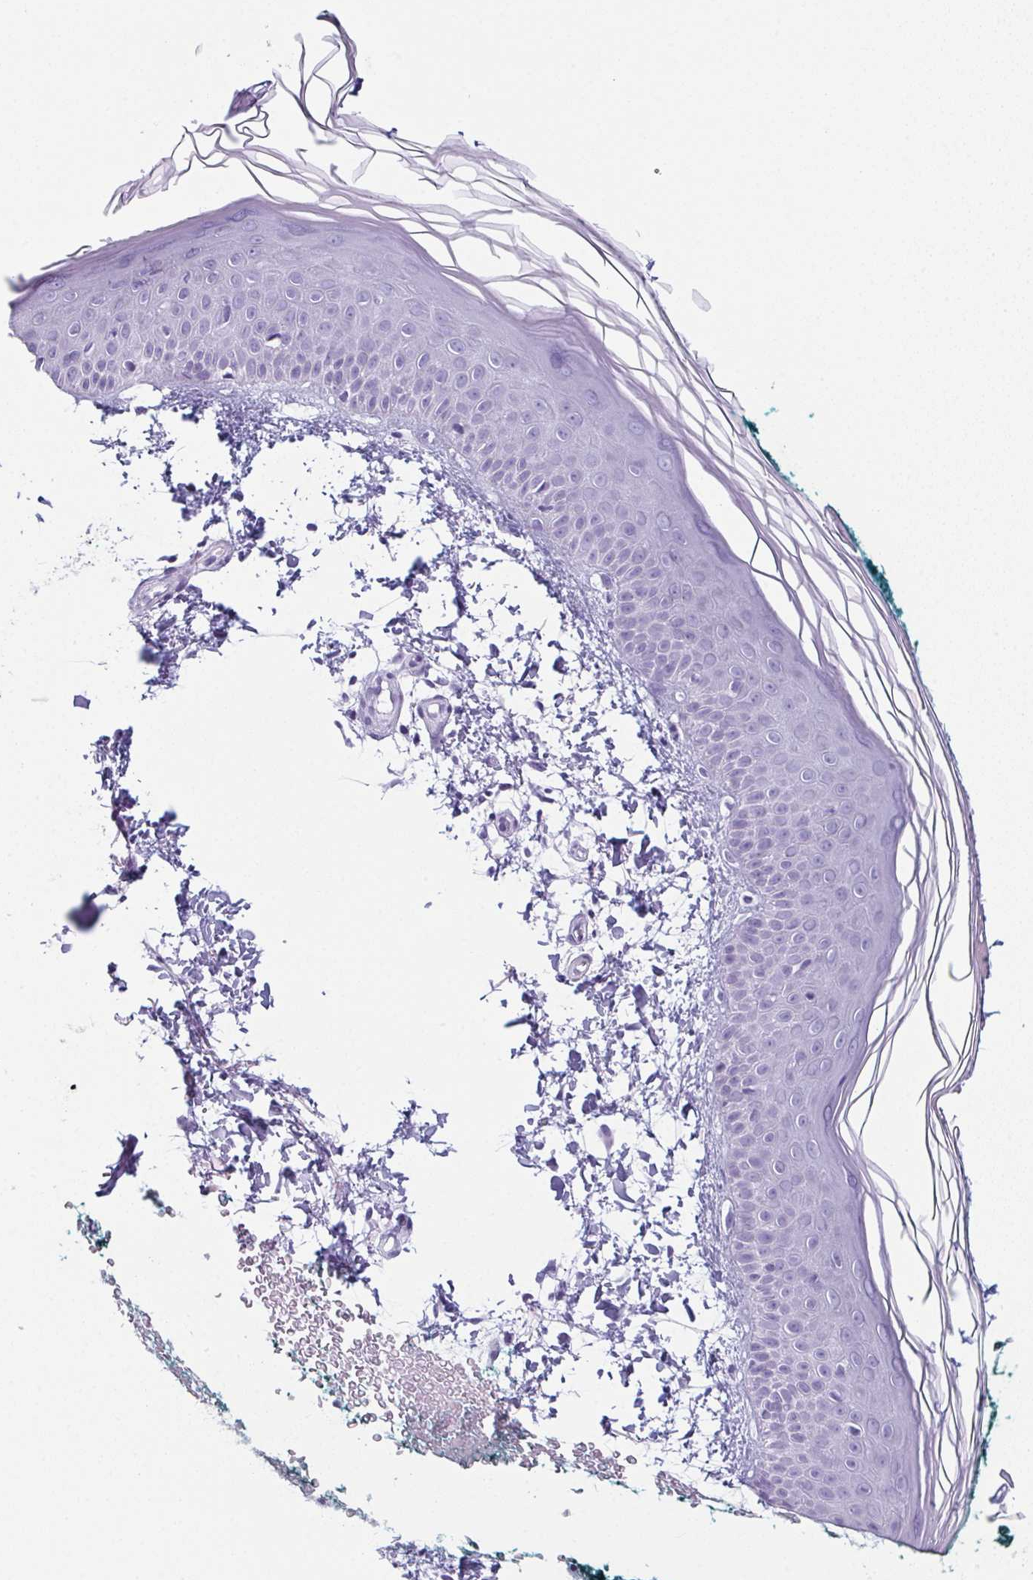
{"staining": {"intensity": "negative", "quantity": "none", "location": "none"}, "tissue": "skin", "cell_type": "Fibroblasts", "image_type": "normal", "snomed": [{"axis": "morphology", "description": "Normal tissue, NOS"}, {"axis": "topography", "description": "Skin"}], "caption": "Immunohistochemical staining of normal human skin exhibits no significant positivity in fibroblasts.", "gene": "ENKUR", "patient": {"sex": "female", "age": 62}}